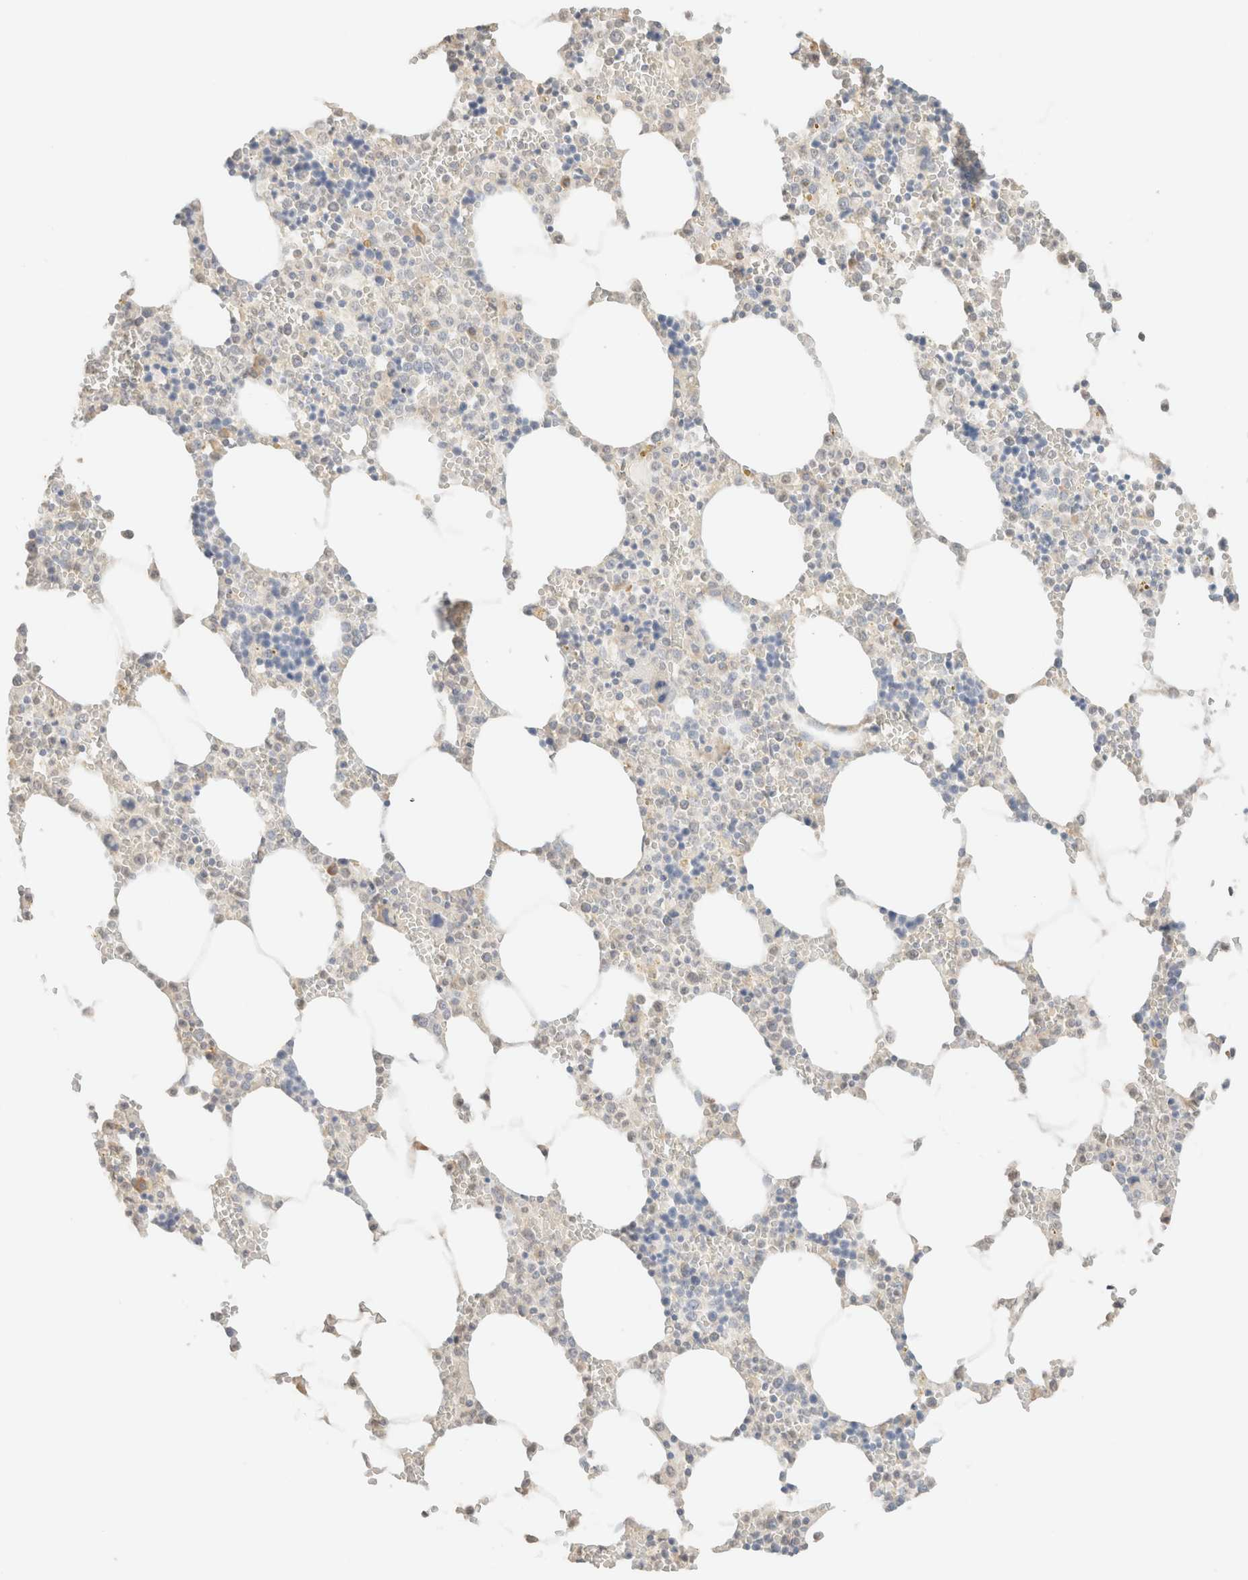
{"staining": {"intensity": "negative", "quantity": "none", "location": "none"}, "tissue": "bone marrow", "cell_type": "Hematopoietic cells", "image_type": "normal", "snomed": [{"axis": "morphology", "description": "Normal tissue, NOS"}, {"axis": "topography", "description": "Bone marrow"}], "caption": "High power microscopy image of an IHC photomicrograph of benign bone marrow, revealing no significant expression in hematopoietic cells.", "gene": "CPA1", "patient": {"sex": "male", "age": 70}}